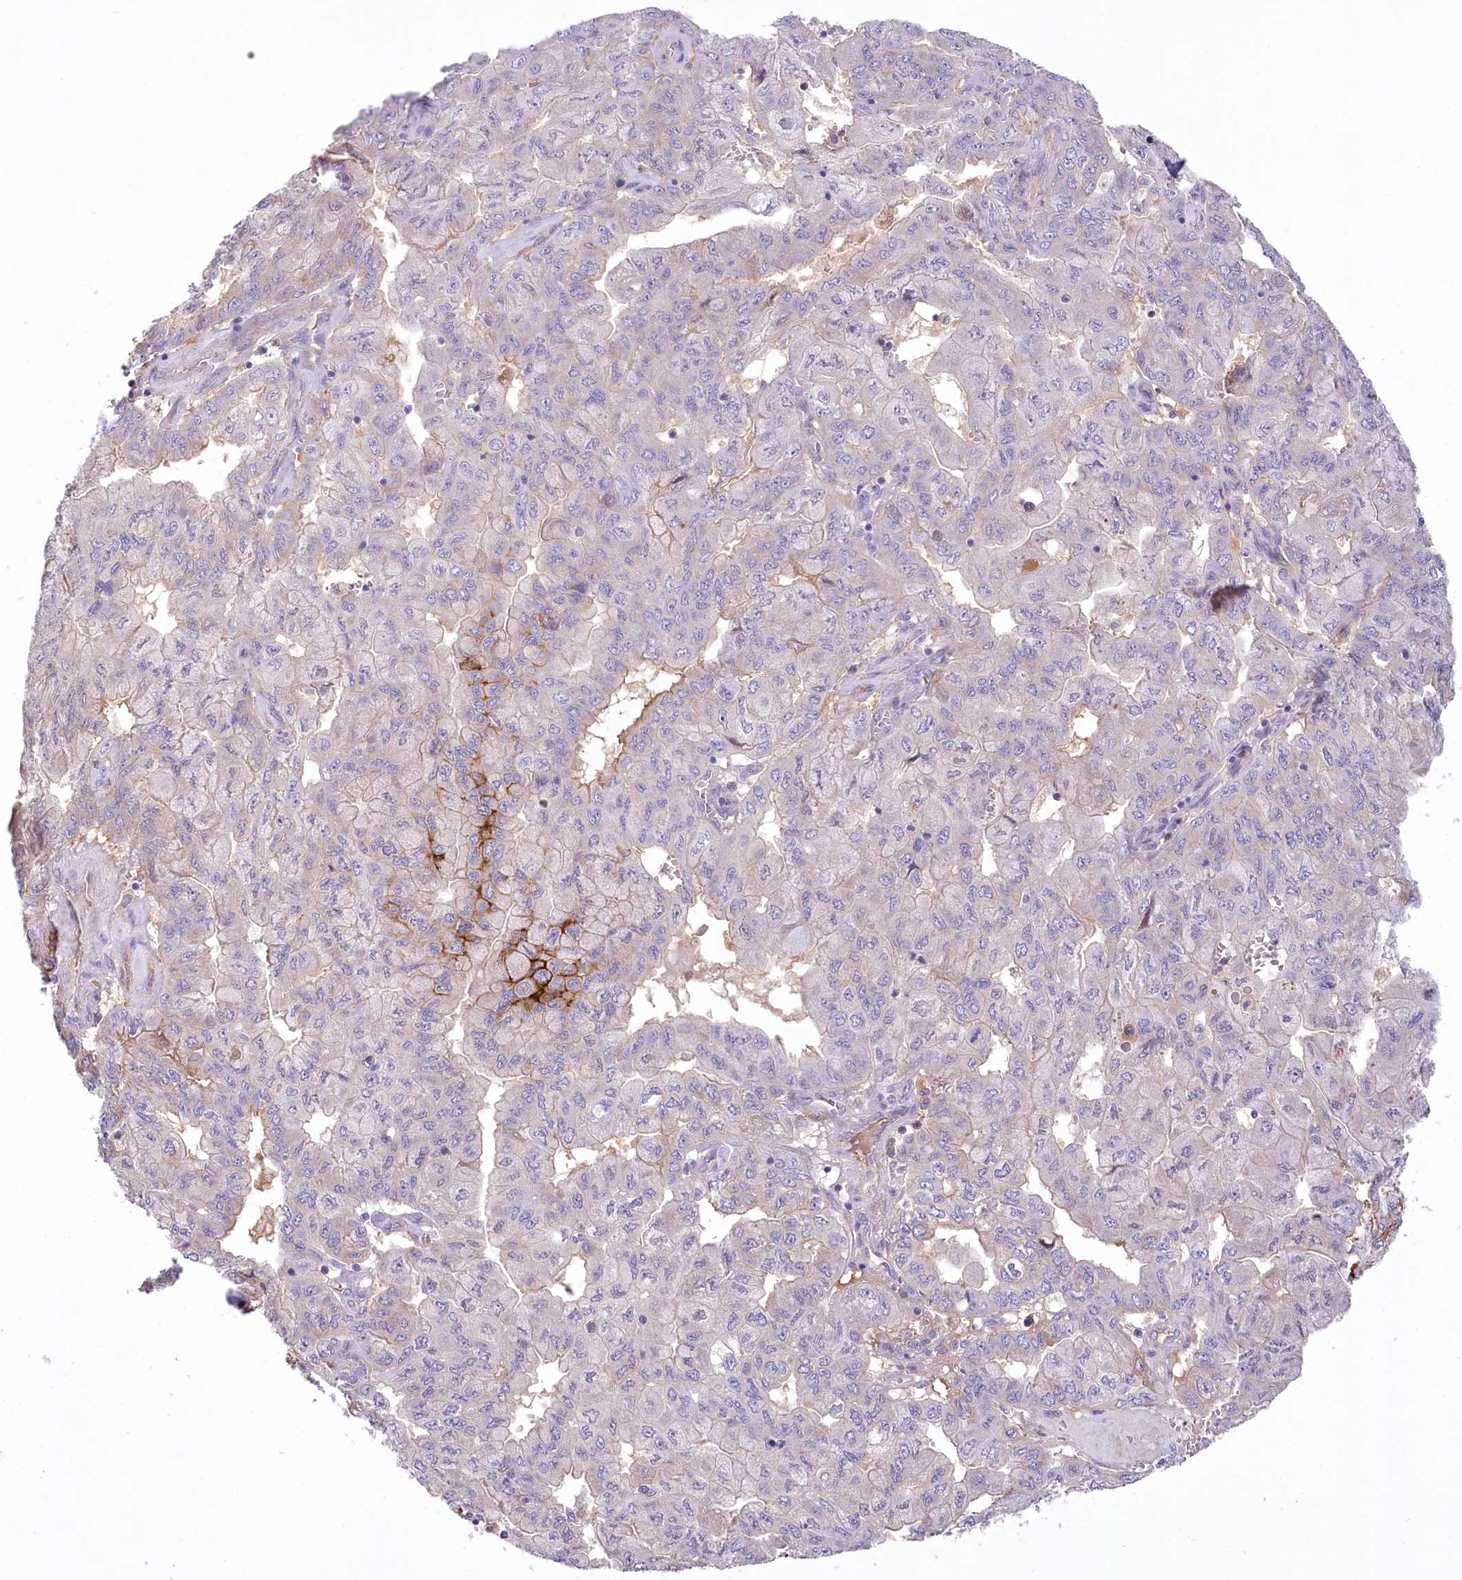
{"staining": {"intensity": "strong", "quantity": "<25%", "location": "cytoplasmic/membranous"}, "tissue": "pancreatic cancer", "cell_type": "Tumor cells", "image_type": "cancer", "snomed": [{"axis": "morphology", "description": "Adenocarcinoma, NOS"}, {"axis": "topography", "description": "Pancreas"}], "caption": "This histopathology image exhibits pancreatic adenocarcinoma stained with IHC to label a protein in brown. The cytoplasmic/membranous of tumor cells show strong positivity for the protein. Nuclei are counter-stained blue.", "gene": "CEP164", "patient": {"sex": "male", "age": 51}}